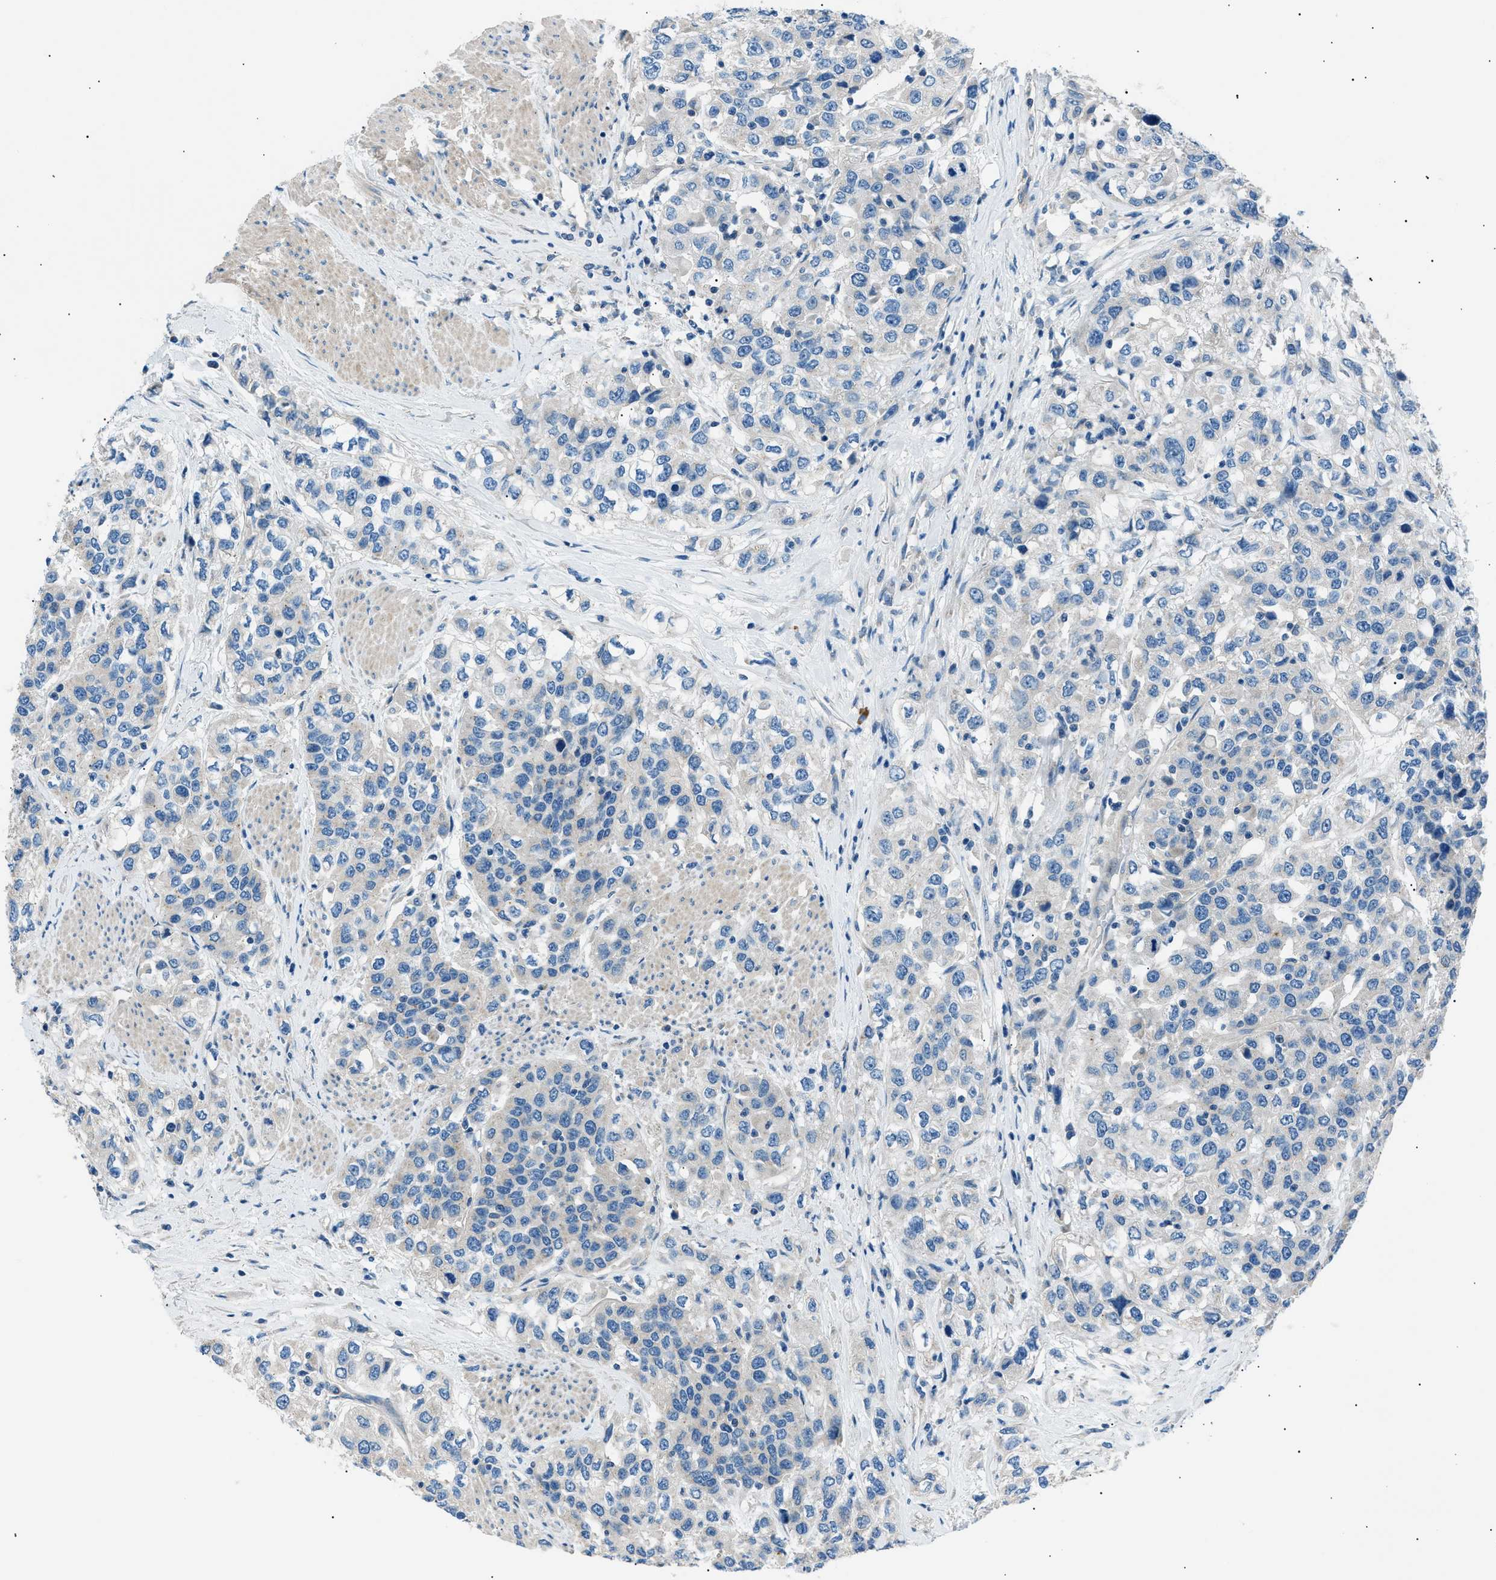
{"staining": {"intensity": "negative", "quantity": "none", "location": "none"}, "tissue": "urothelial cancer", "cell_type": "Tumor cells", "image_type": "cancer", "snomed": [{"axis": "morphology", "description": "Urothelial carcinoma, High grade"}, {"axis": "topography", "description": "Urinary bladder"}], "caption": "Immunohistochemistry of human high-grade urothelial carcinoma demonstrates no staining in tumor cells.", "gene": "LRRC37B", "patient": {"sex": "female", "age": 80}}